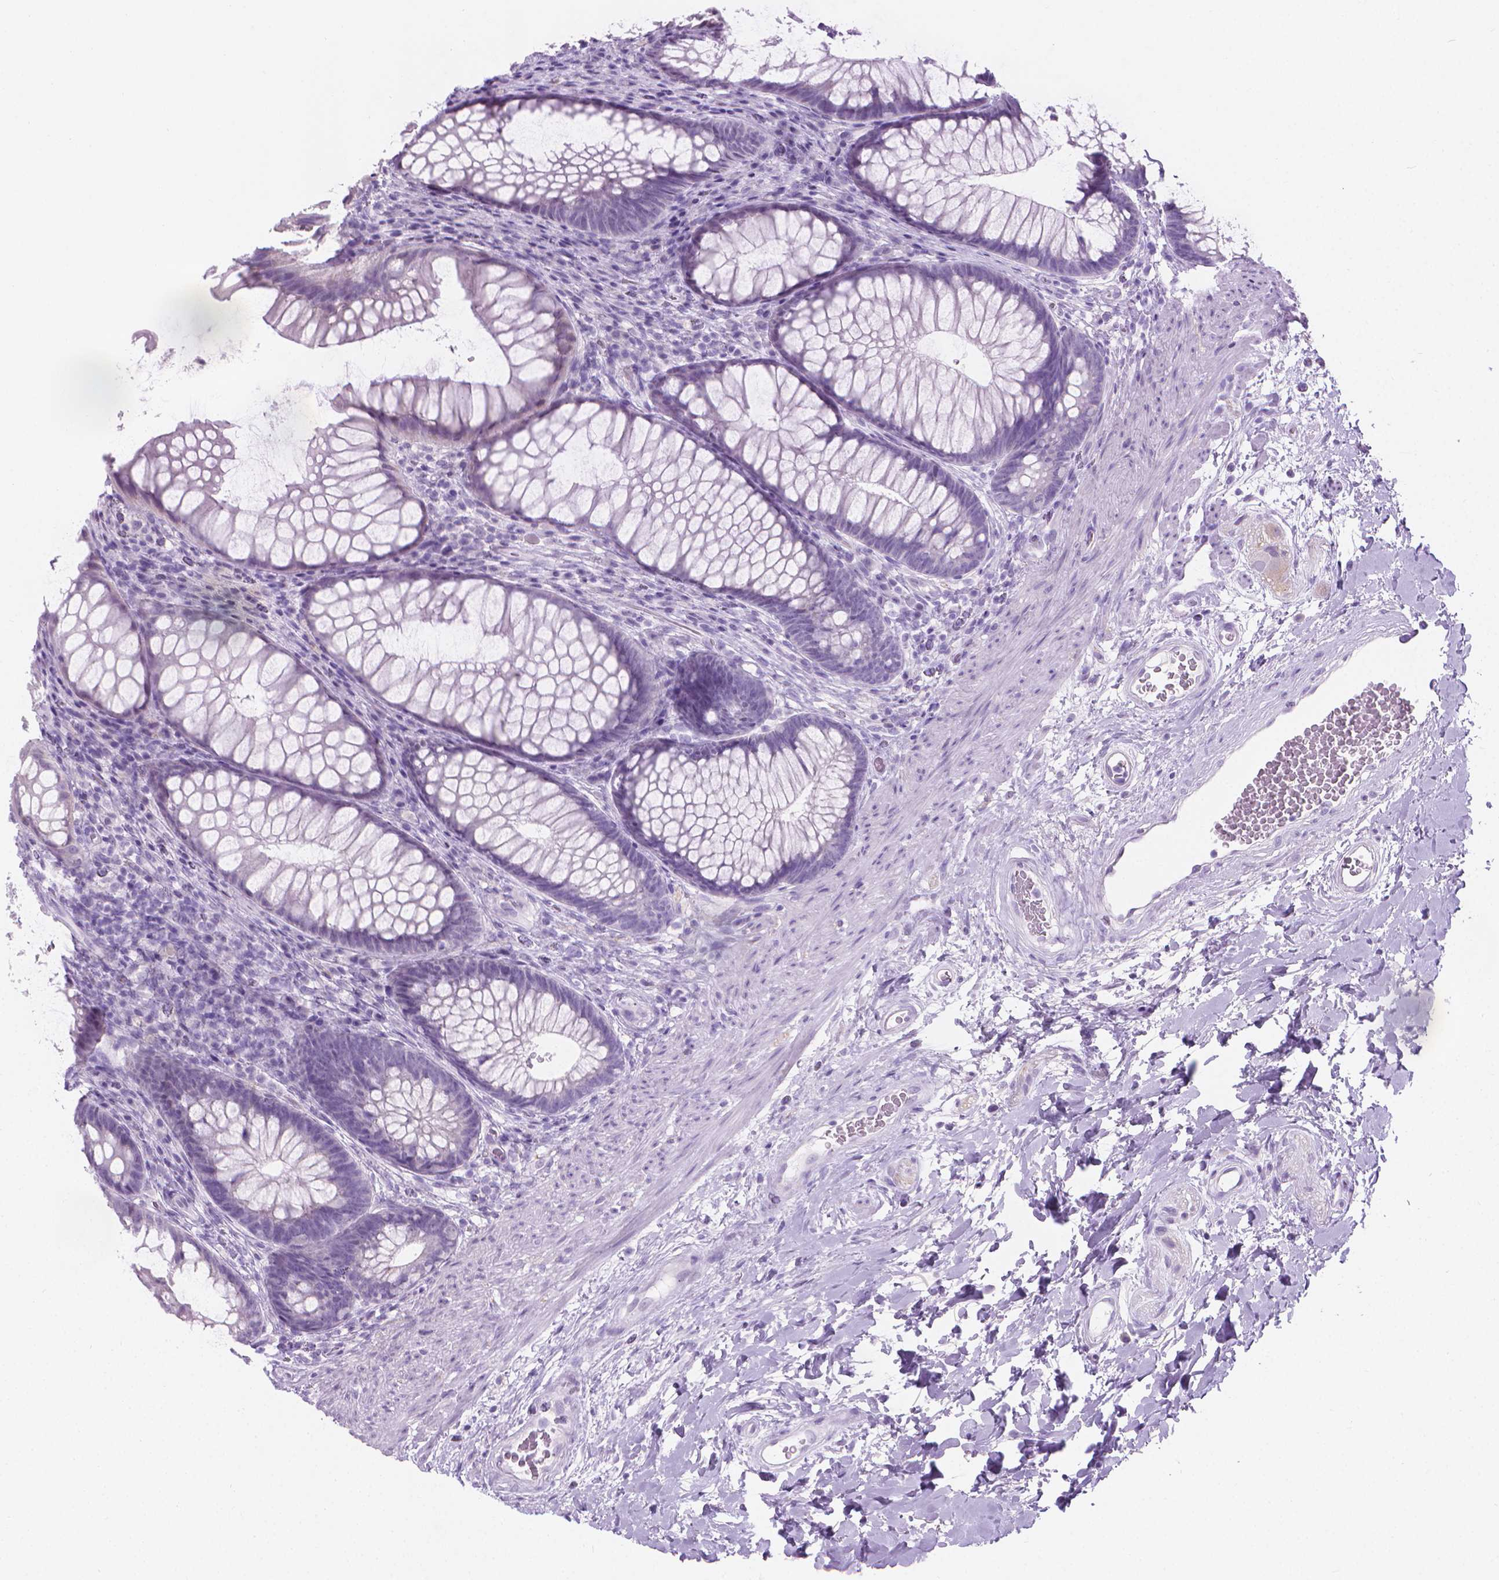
{"staining": {"intensity": "negative", "quantity": "none", "location": "none"}, "tissue": "rectum", "cell_type": "Glandular cells", "image_type": "normal", "snomed": [{"axis": "morphology", "description": "Normal tissue, NOS"}, {"axis": "topography", "description": "Smooth muscle"}, {"axis": "topography", "description": "Rectum"}], "caption": "Immunohistochemistry micrograph of benign rectum stained for a protein (brown), which displays no positivity in glandular cells. The staining is performed using DAB brown chromogen with nuclei counter-stained in using hematoxylin.", "gene": "CFAP52", "patient": {"sex": "male", "age": 53}}